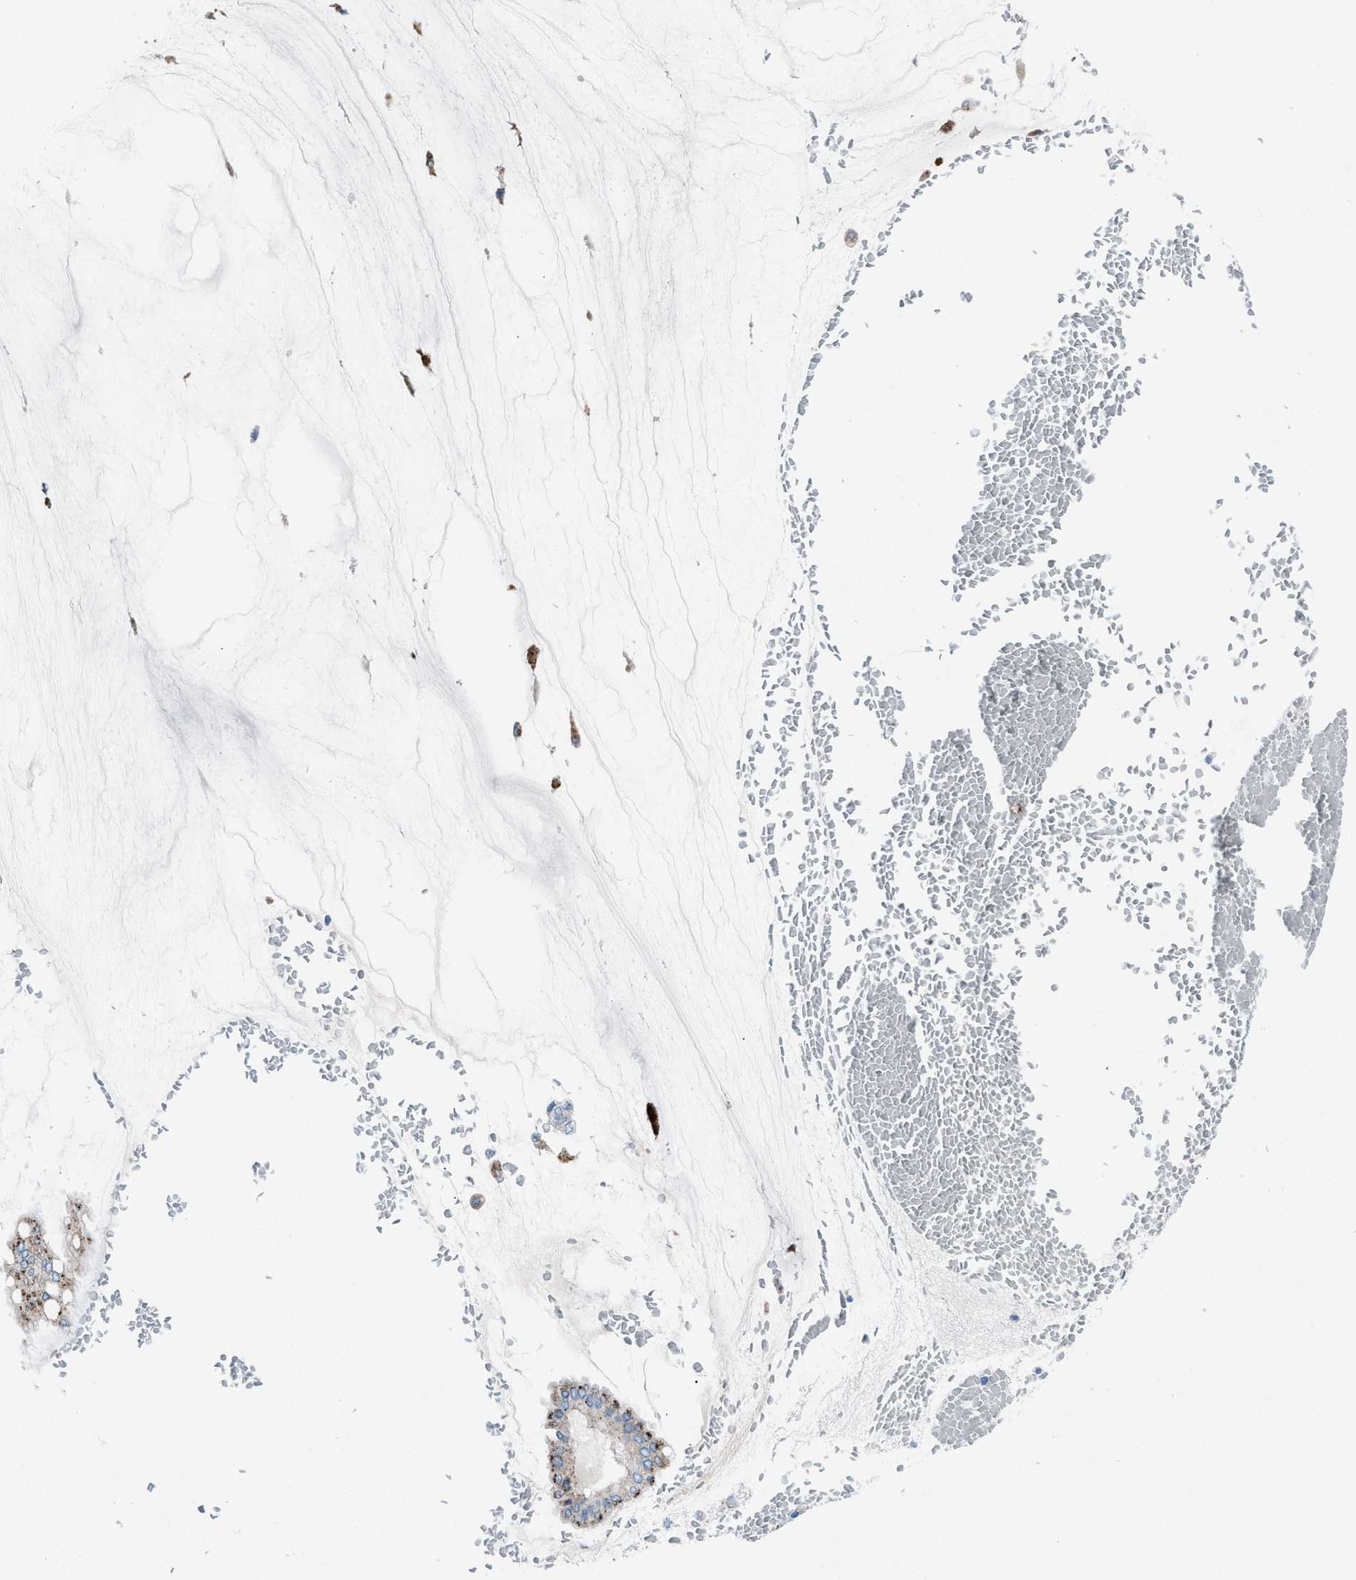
{"staining": {"intensity": "weak", "quantity": ">75%", "location": "cytoplasmic/membranous"}, "tissue": "ovarian cancer", "cell_type": "Tumor cells", "image_type": "cancer", "snomed": [{"axis": "morphology", "description": "Cystadenocarcinoma, mucinous, NOS"}, {"axis": "topography", "description": "Ovary"}], "caption": "High-magnification brightfield microscopy of ovarian cancer stained with DAB (3,3'-diaminobenzidine) (brown) and counterstained with hematoxylin (blue). tumor cells exhibit weak cytoplasmic/membranous positivity is identified in approximately>75% of cells.", "gene": "CD1B", "patient": {"sex": "female", "age": 73}}